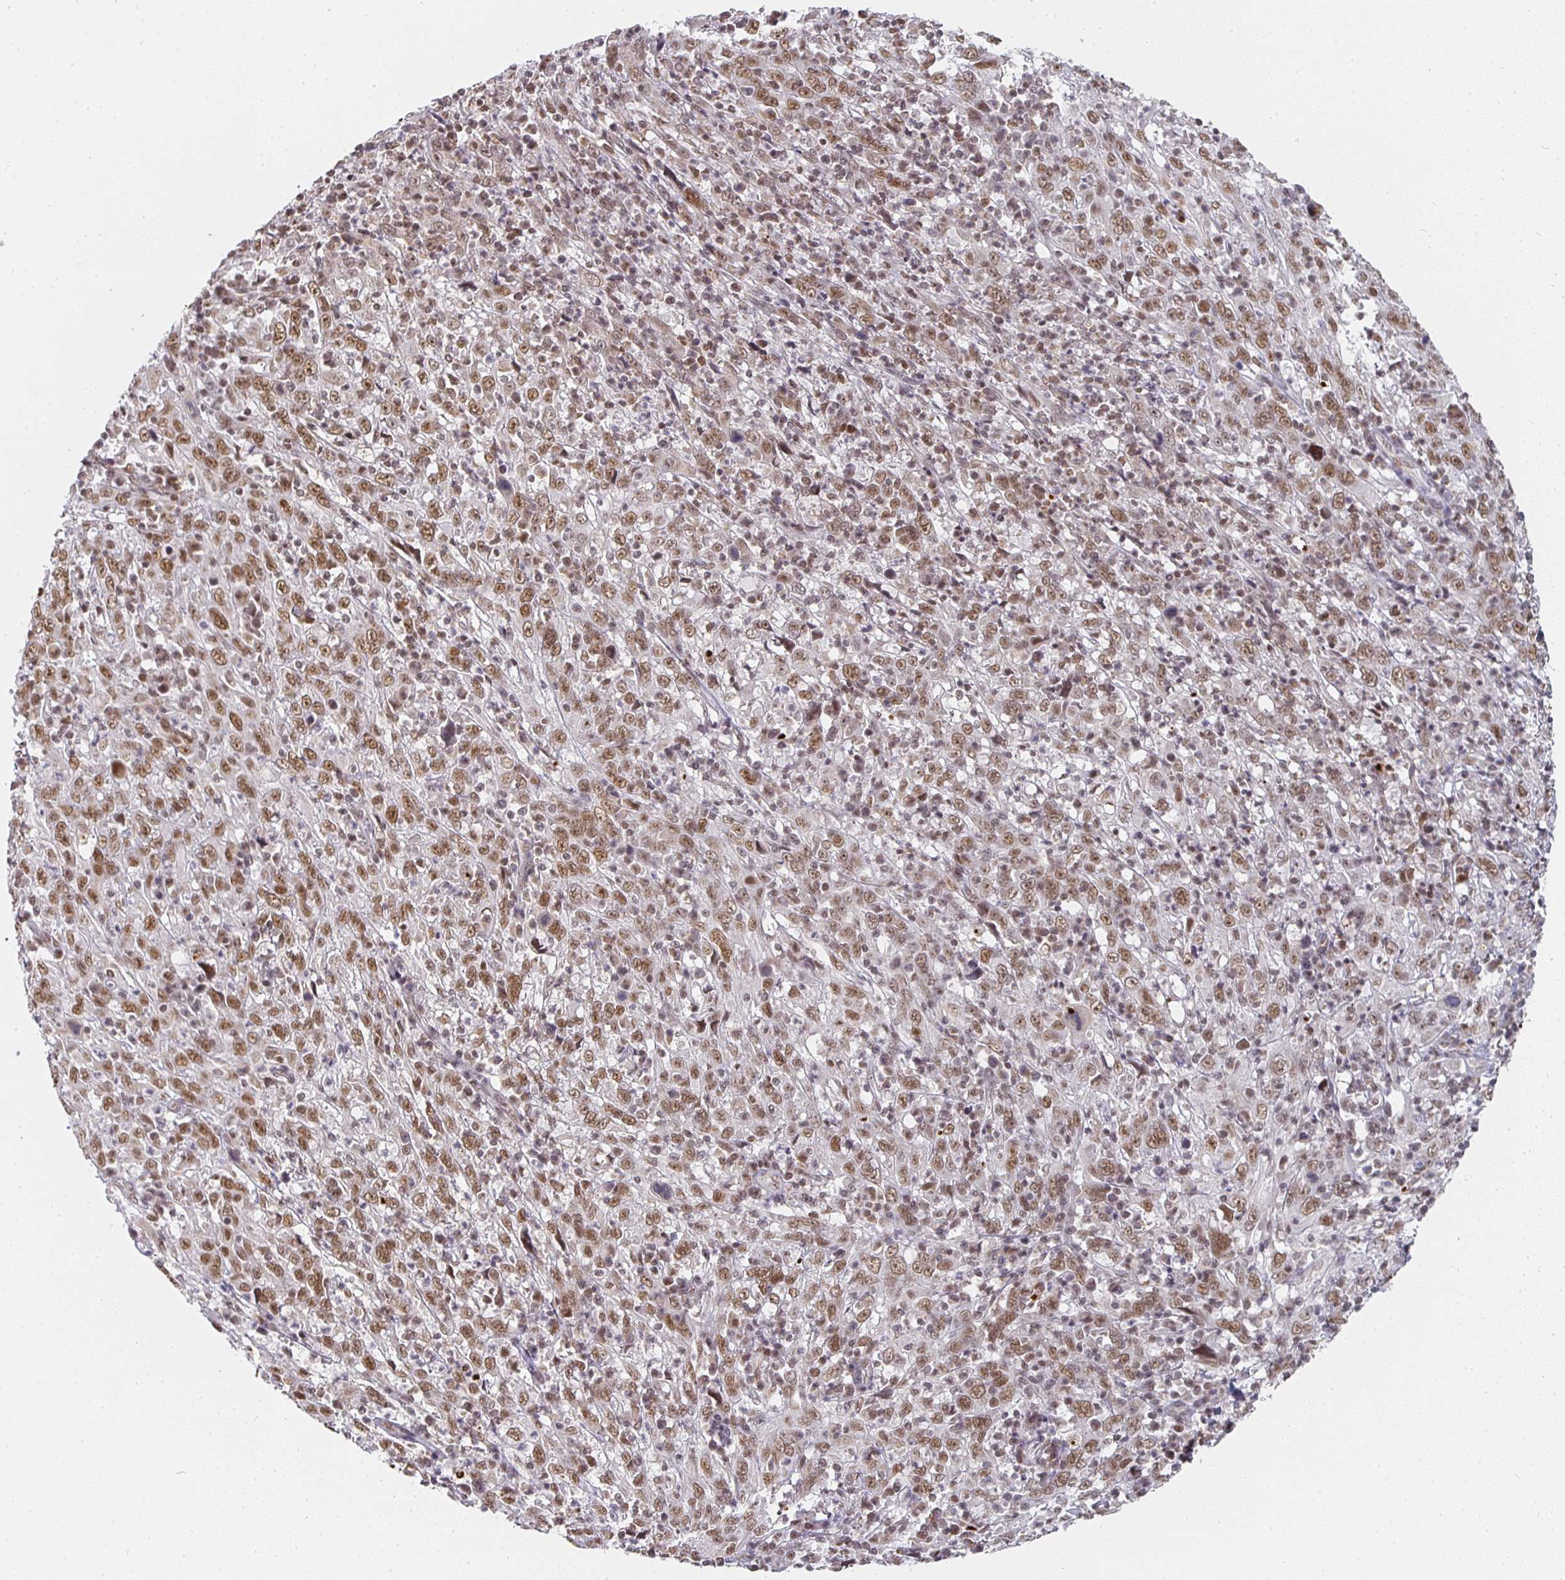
{"staining": {"intensity": "moderate", "quantity": ">75%", "location": "nuclear"}, "tissue": "cervical cancer", "cell_type": "Tumor cells", "image_type": "cancer", "snomed": [{"axis": "morphology", "description": "Squamous cell carcinoma, NOS"}, {"axis": "topography", "description": "Cervix"}], "caption": "Cervical squamous cell carcinoma tissue reveals moderate nuclear staining in approximately >75% of tumor cells (DAB IHC, brown staining for protein, blue staining for nuclei).", "gene": "SMARCA2", "patient": {"sex": "female", "age": 46}}